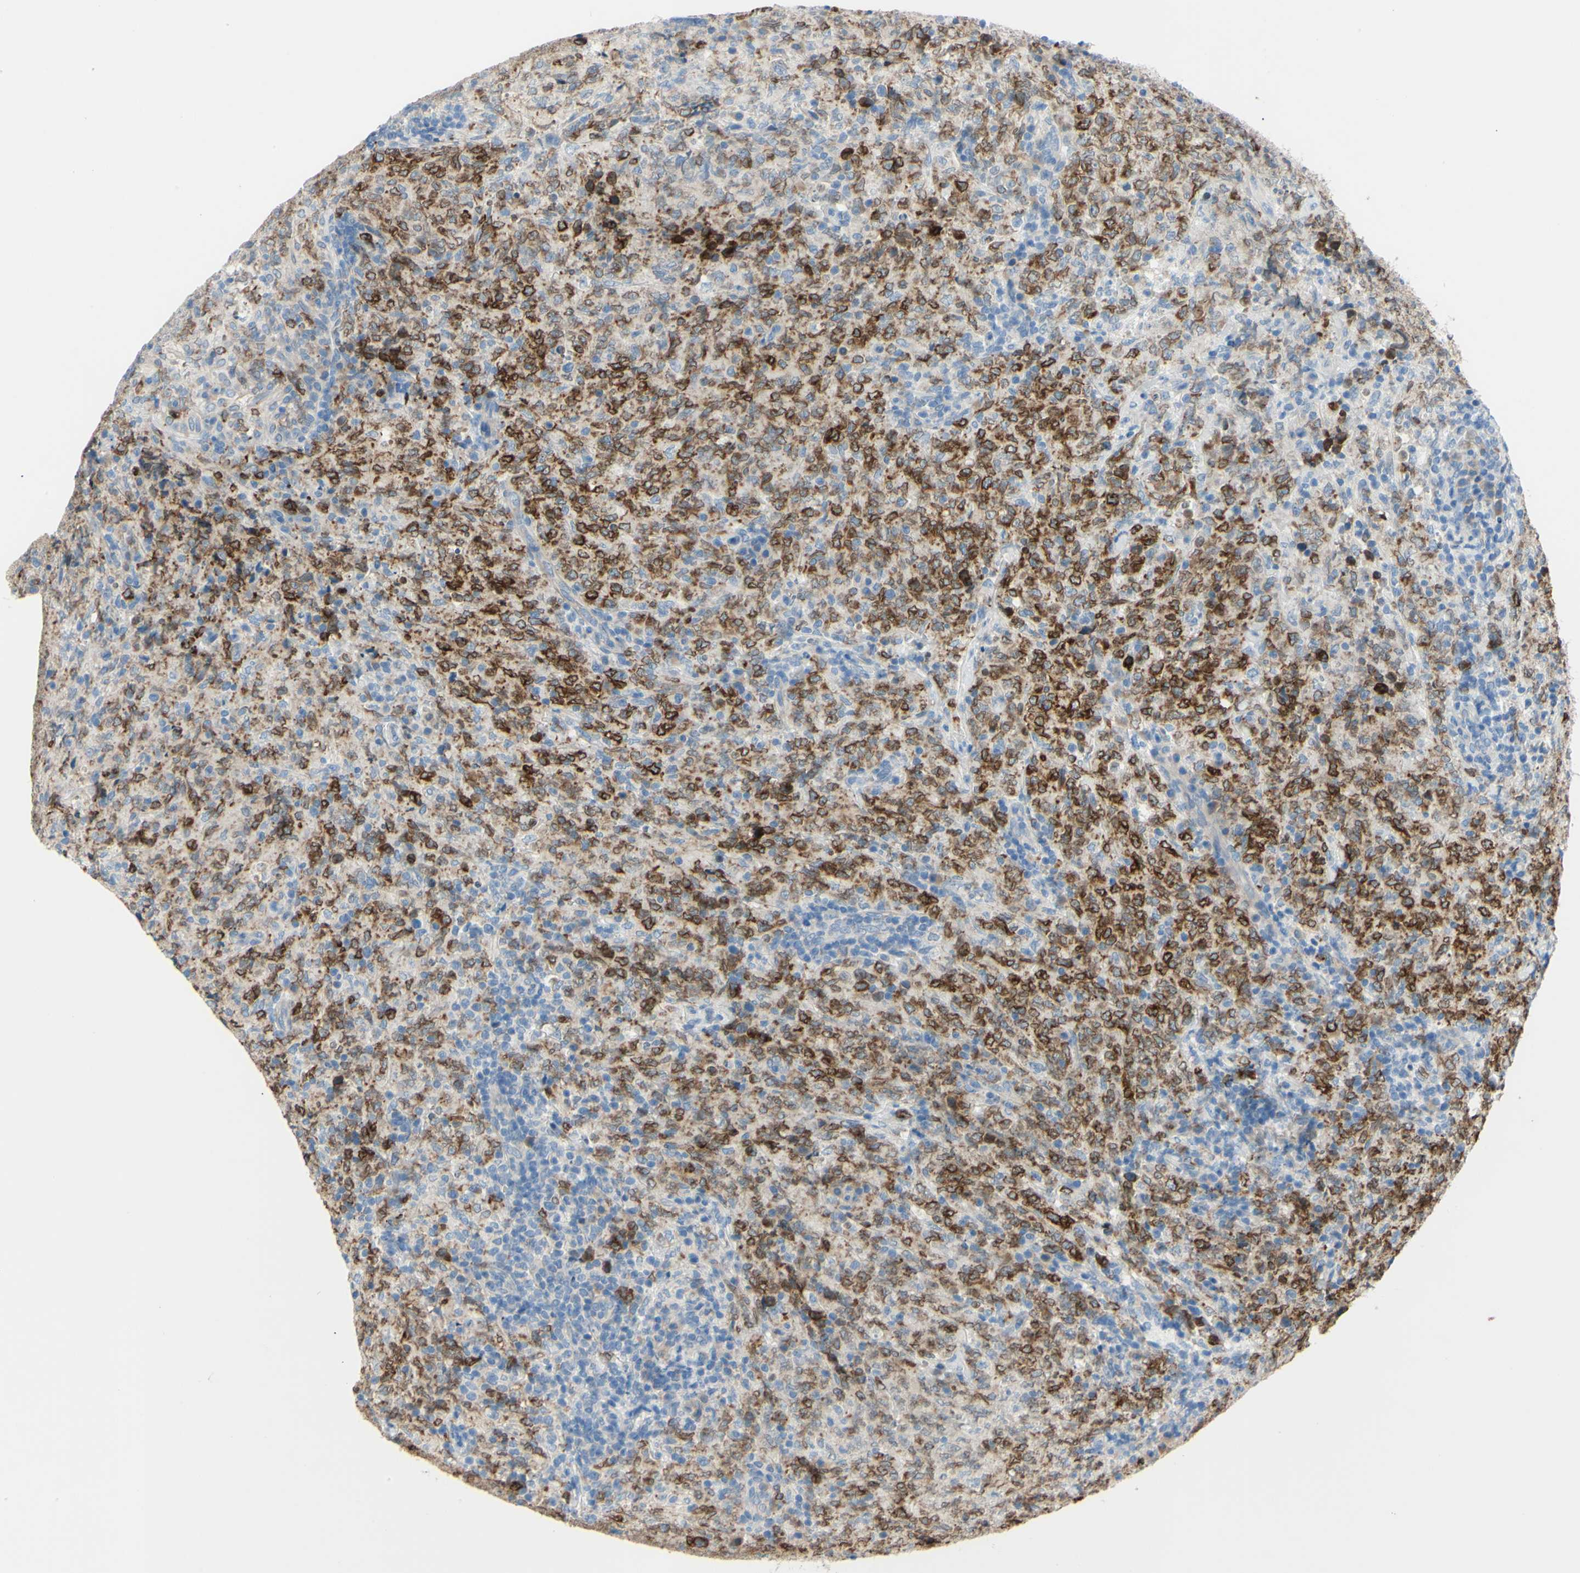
{"staining": {"intensity": "strong", "quantity": "25%-75%", "location": "cytoplasmic/membranous"}, "tissue": "lymphoma", "cell_type": "Tumor cells", "image_type": "cancer", "snomed": [{"axis": "morphology", "description": "Malignant lymphoma, non-Hodgkin's type, High grade"}, {"axis": "topography", "description": "Tonsil"}], "caption": "This micrograph demonstrates immunohistochemistry staining of lymphoma, with high strong cytoplasmic/membranous expression in about 25%-75% of tumor cells.", "gene": "FDFT1", "patient": {"sex": "female", "age": 36}}